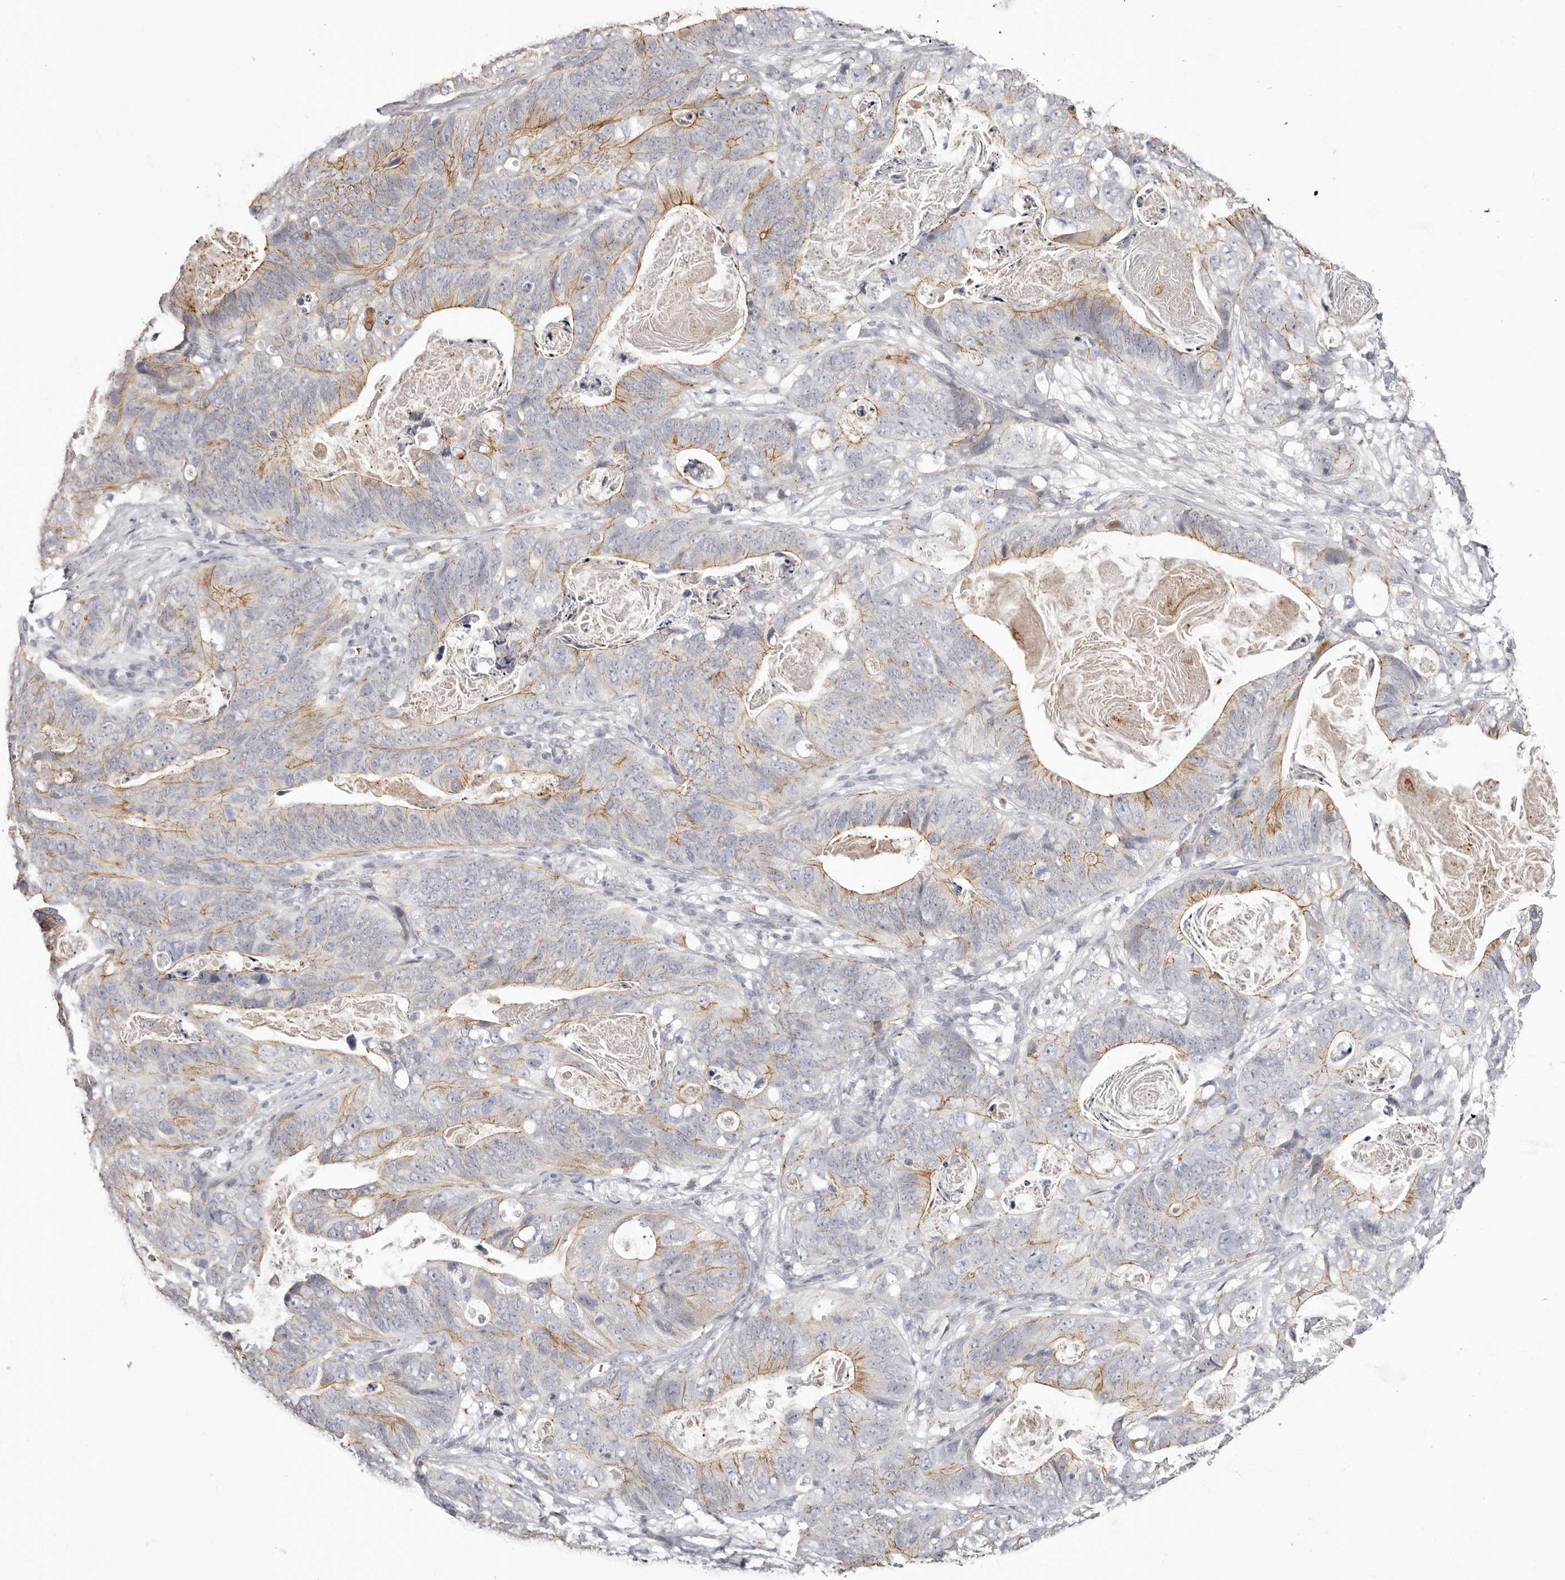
{"staining": {"intensity": "moderate", "quantity": "25%-75%", "location": "cytoplasmic/membranous"}, "tissue": "stomach cancer", "cell_type": "Tumor cells", "image_type": "cancer", "snomed": [{"axis": "morphology", "description": "Normal tissue, NOS"}, {"axis": "morphology", "description": "Adenocarcinoma, NOS"}, {"axis": "topography", "description": "Stomach"}], "caption": "High-power microscopy captured an immunohistochemistry micrograph of stomach cancer, revealing moderate cytoplasmic/membranous expression in about 25%-75% of tumor cells.", "gene": "PCDHB6", "patient": {"sex": "female", "age": 89}}